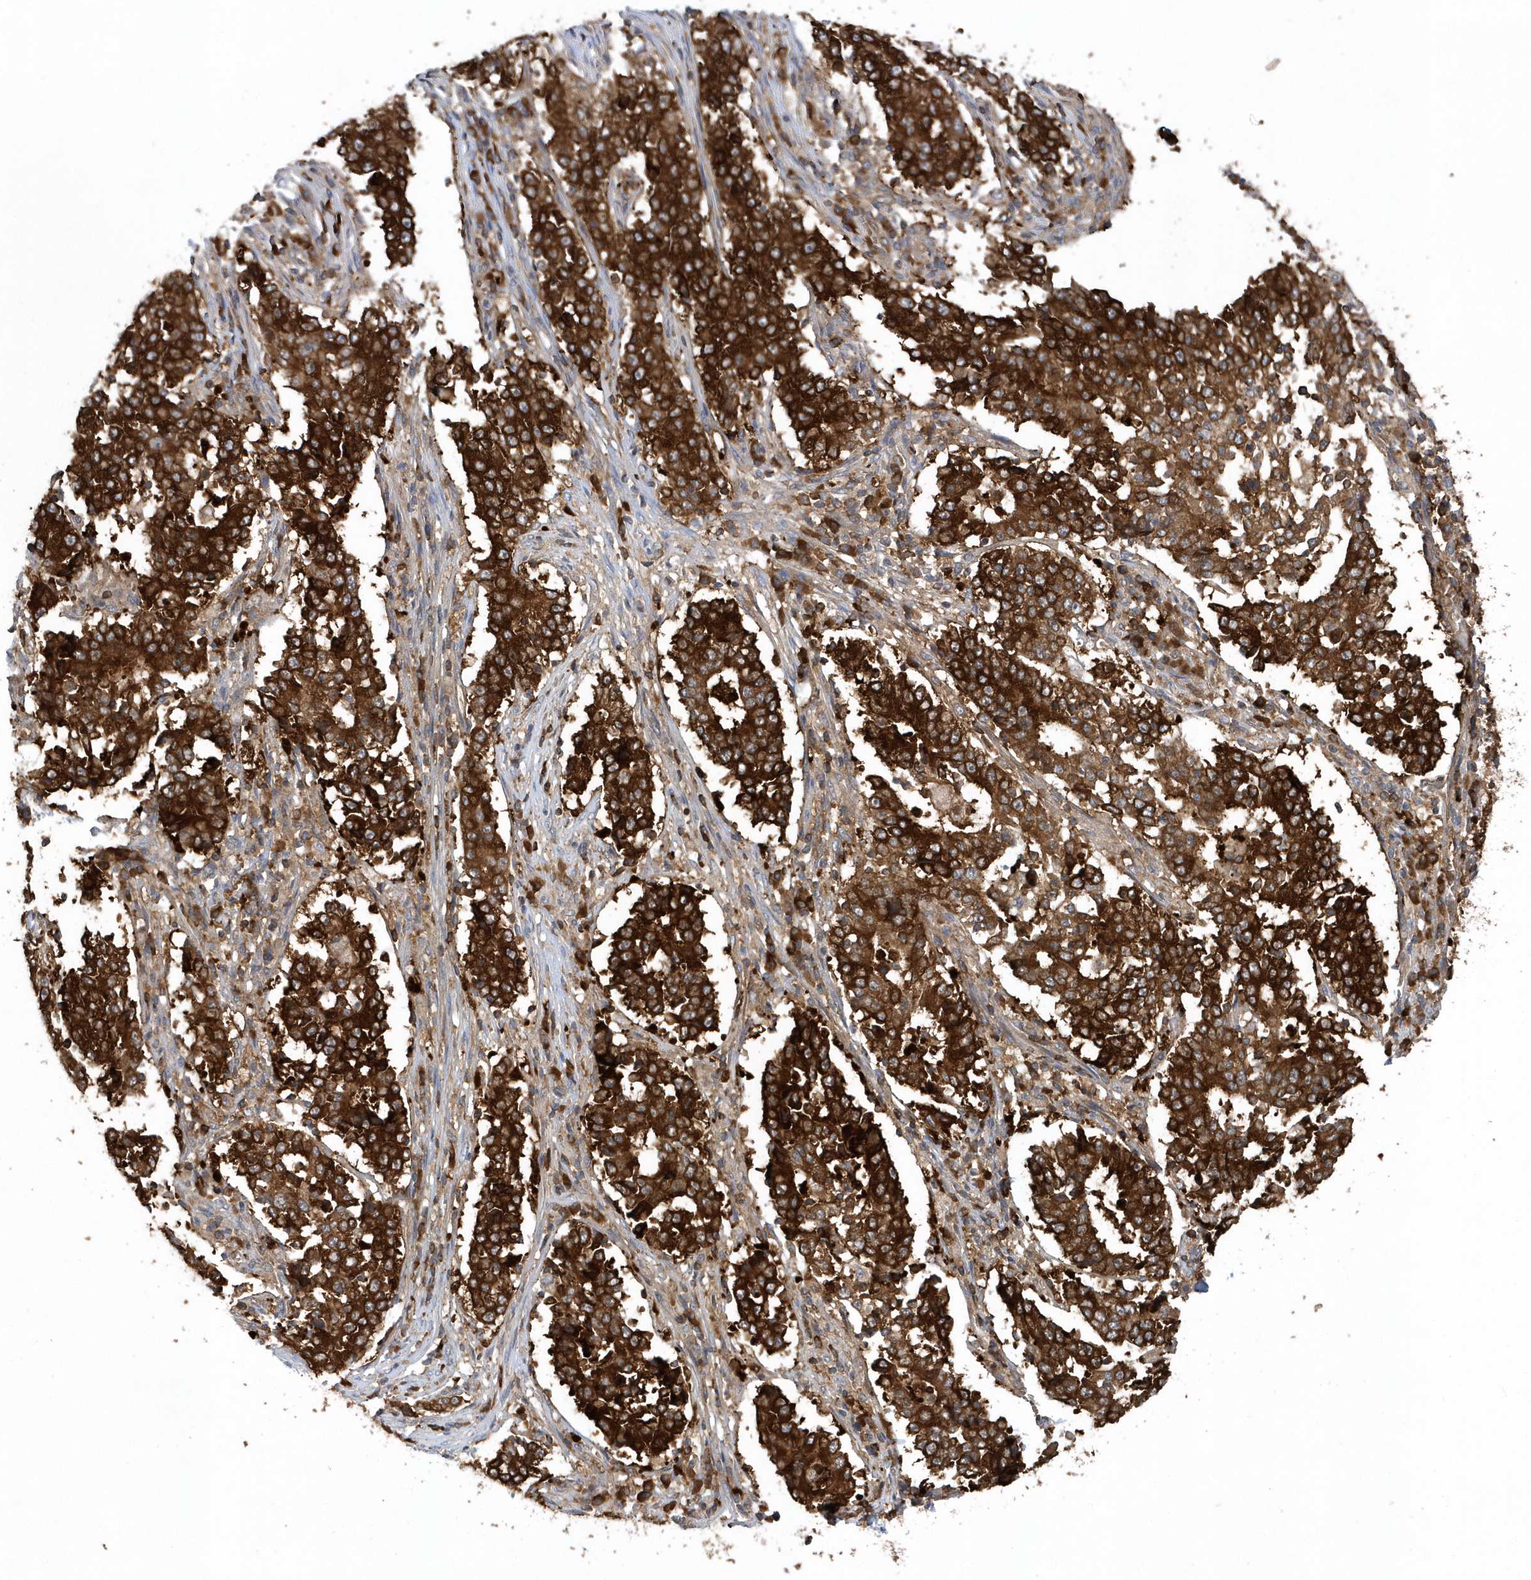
{"staining": {"intensity": "strong", "quantity": ">75%", "location": "cytoplasmic/membranous"}, "tissue": "stomach cancer", "cell_type": "Tumor cells", "image_type": "cancer", "snomed": [{"axis": "morphology", "description": "Adenocarcinoma, NOS"}, {"axis": "topography", "description": "Stomach"}], "caption": "Stomach adenocarcinoma tissue demonstrates strong cytoplasmic/membranous staining in approximately >75% of tumor cells, visualized by immunohistochemistry.", "gene": "PAICS", "patient": {"sex": "male", "age": 59}}